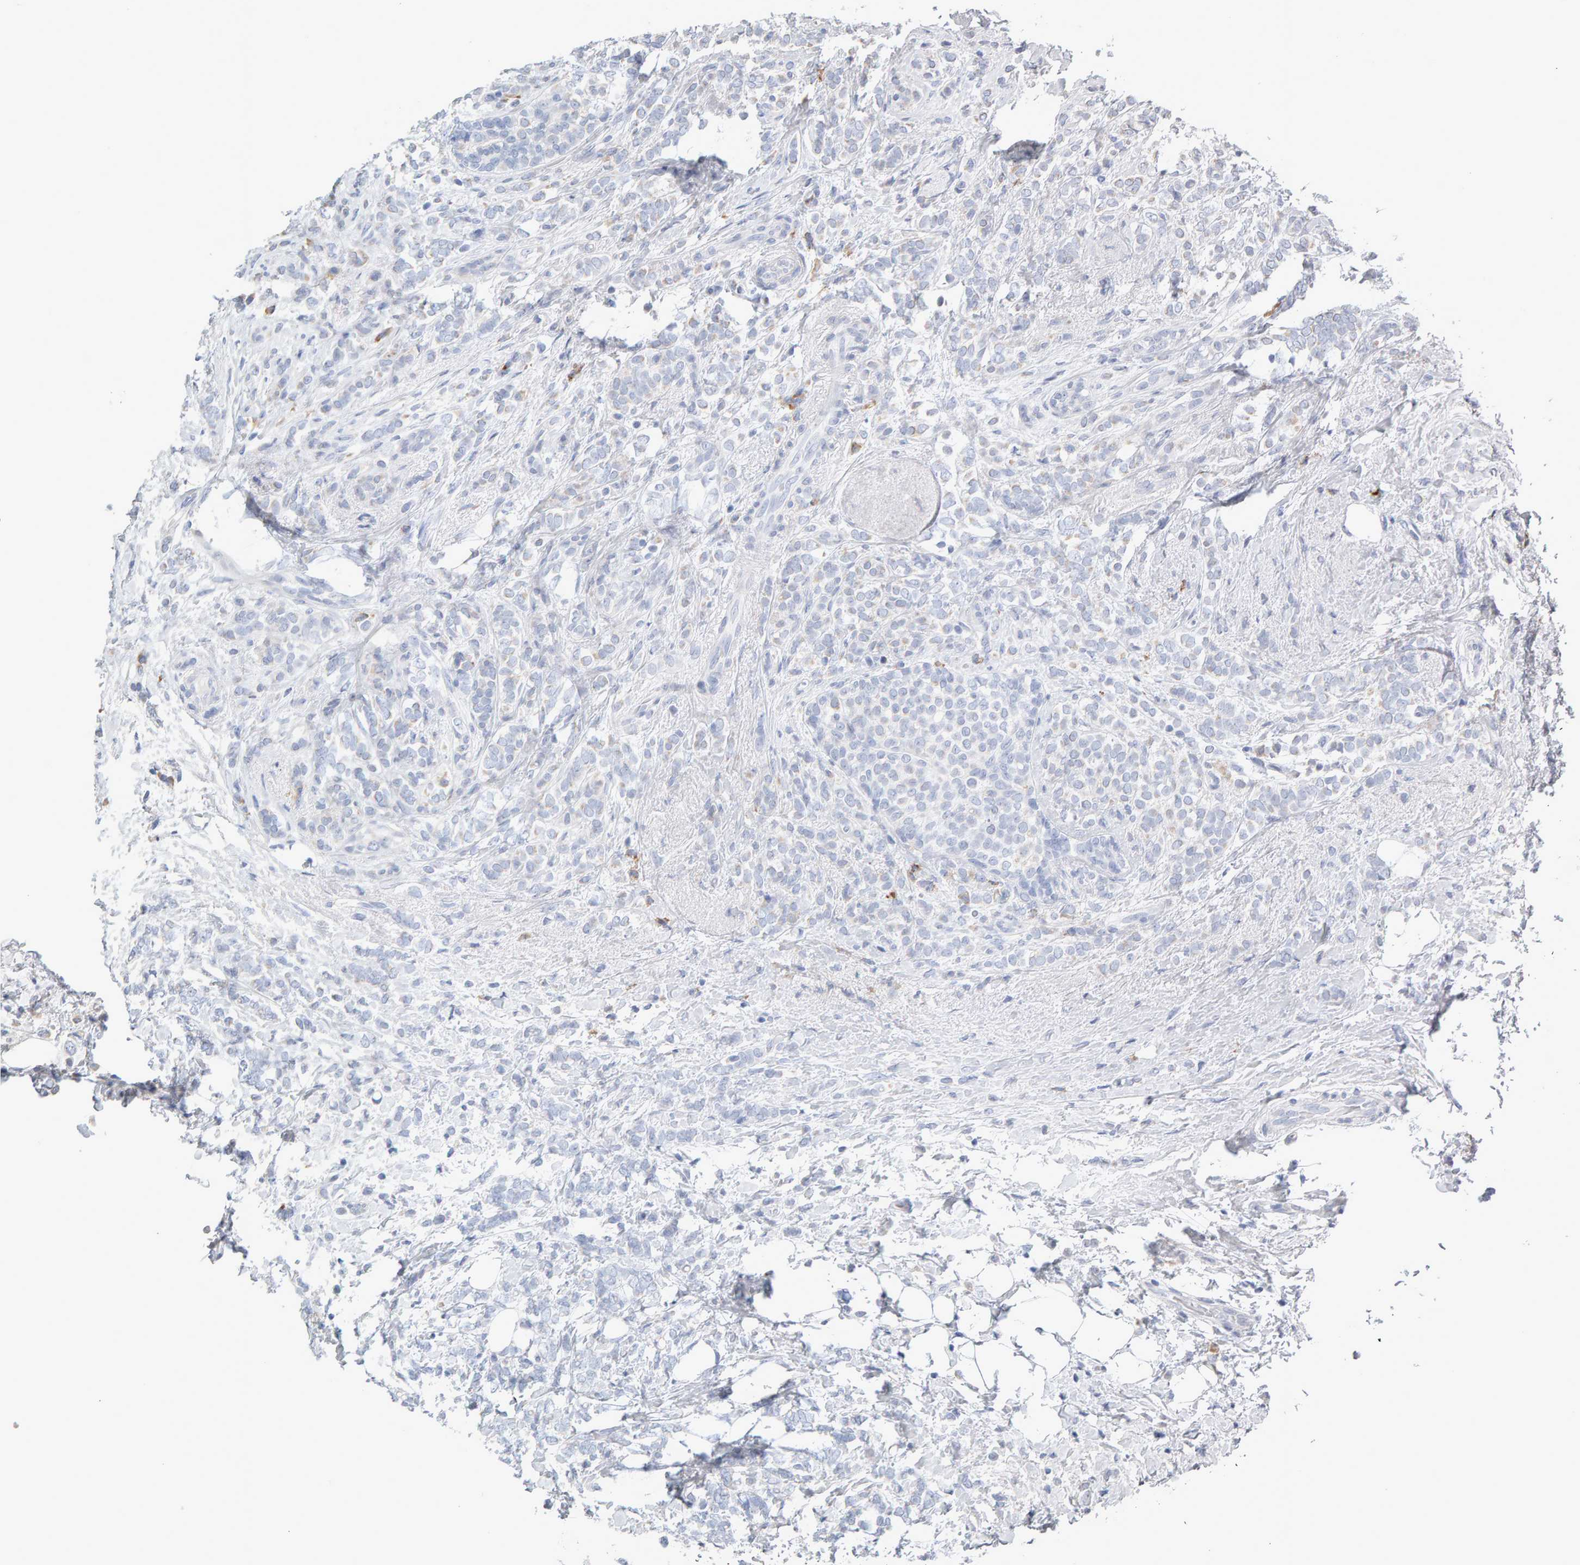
{"staining": {"intensity": "weak", "quantity": "<25%", "location": "cytoplasmic/membranous"}, "tissue": "breast cancer", "cell_type": "Tumor cells", "image_type": "cancer", "snomed": [{"axis": "morphology", "description": "Lobular carcinoma"}, {"axis": "topography", "description": "Breast"}], "caption": "Tumor cells are negative for protein expression in human breast cancer.", "gene": "ENGASE", "patient": {"sex": "female", "age": 50}}